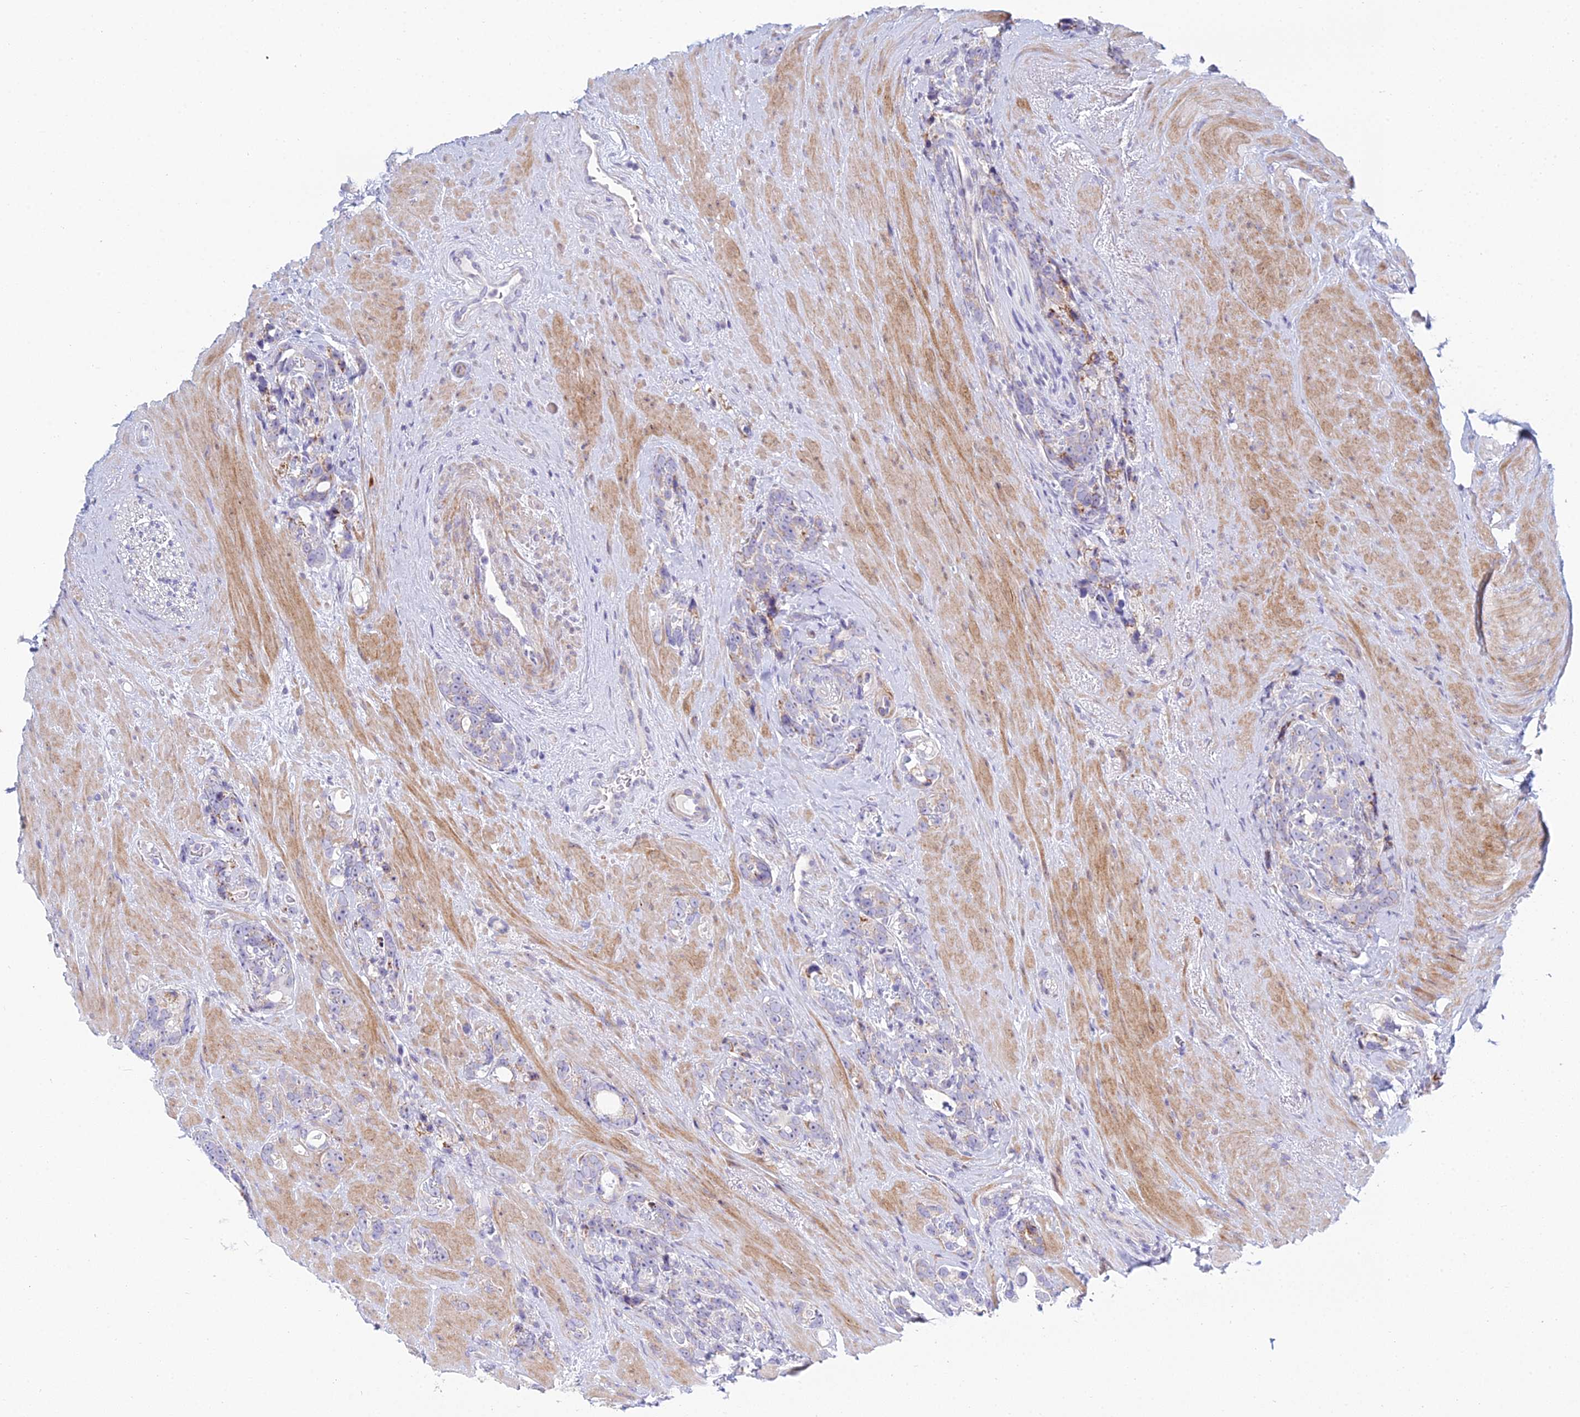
{"staining": {"intensity": "weak", "quantity": "<25%", "location": "cytoplasmic/membranous"}, "tissue": "prostate cancer", "cell_type": "Tumor cells", "image_type": "cancer", "snomed": [{"axis": "morphology", "description": "Adenocarcinoma, High grade"}, {"axis": "topography", "description": "Prostate"}], "caption": "Prostate cancer (high-grade adenocarcinoma) was stained to show a protein in brown. There is no significant expression in tumor cells. Brightfield microscopy of IHC stained with DAB (3,3'-diaminobenzidine) (brown) and hematoxylin (blue), captured at high magnification.", "gene": "PRR13", "patient": {"sex": "male", "age": 74}}